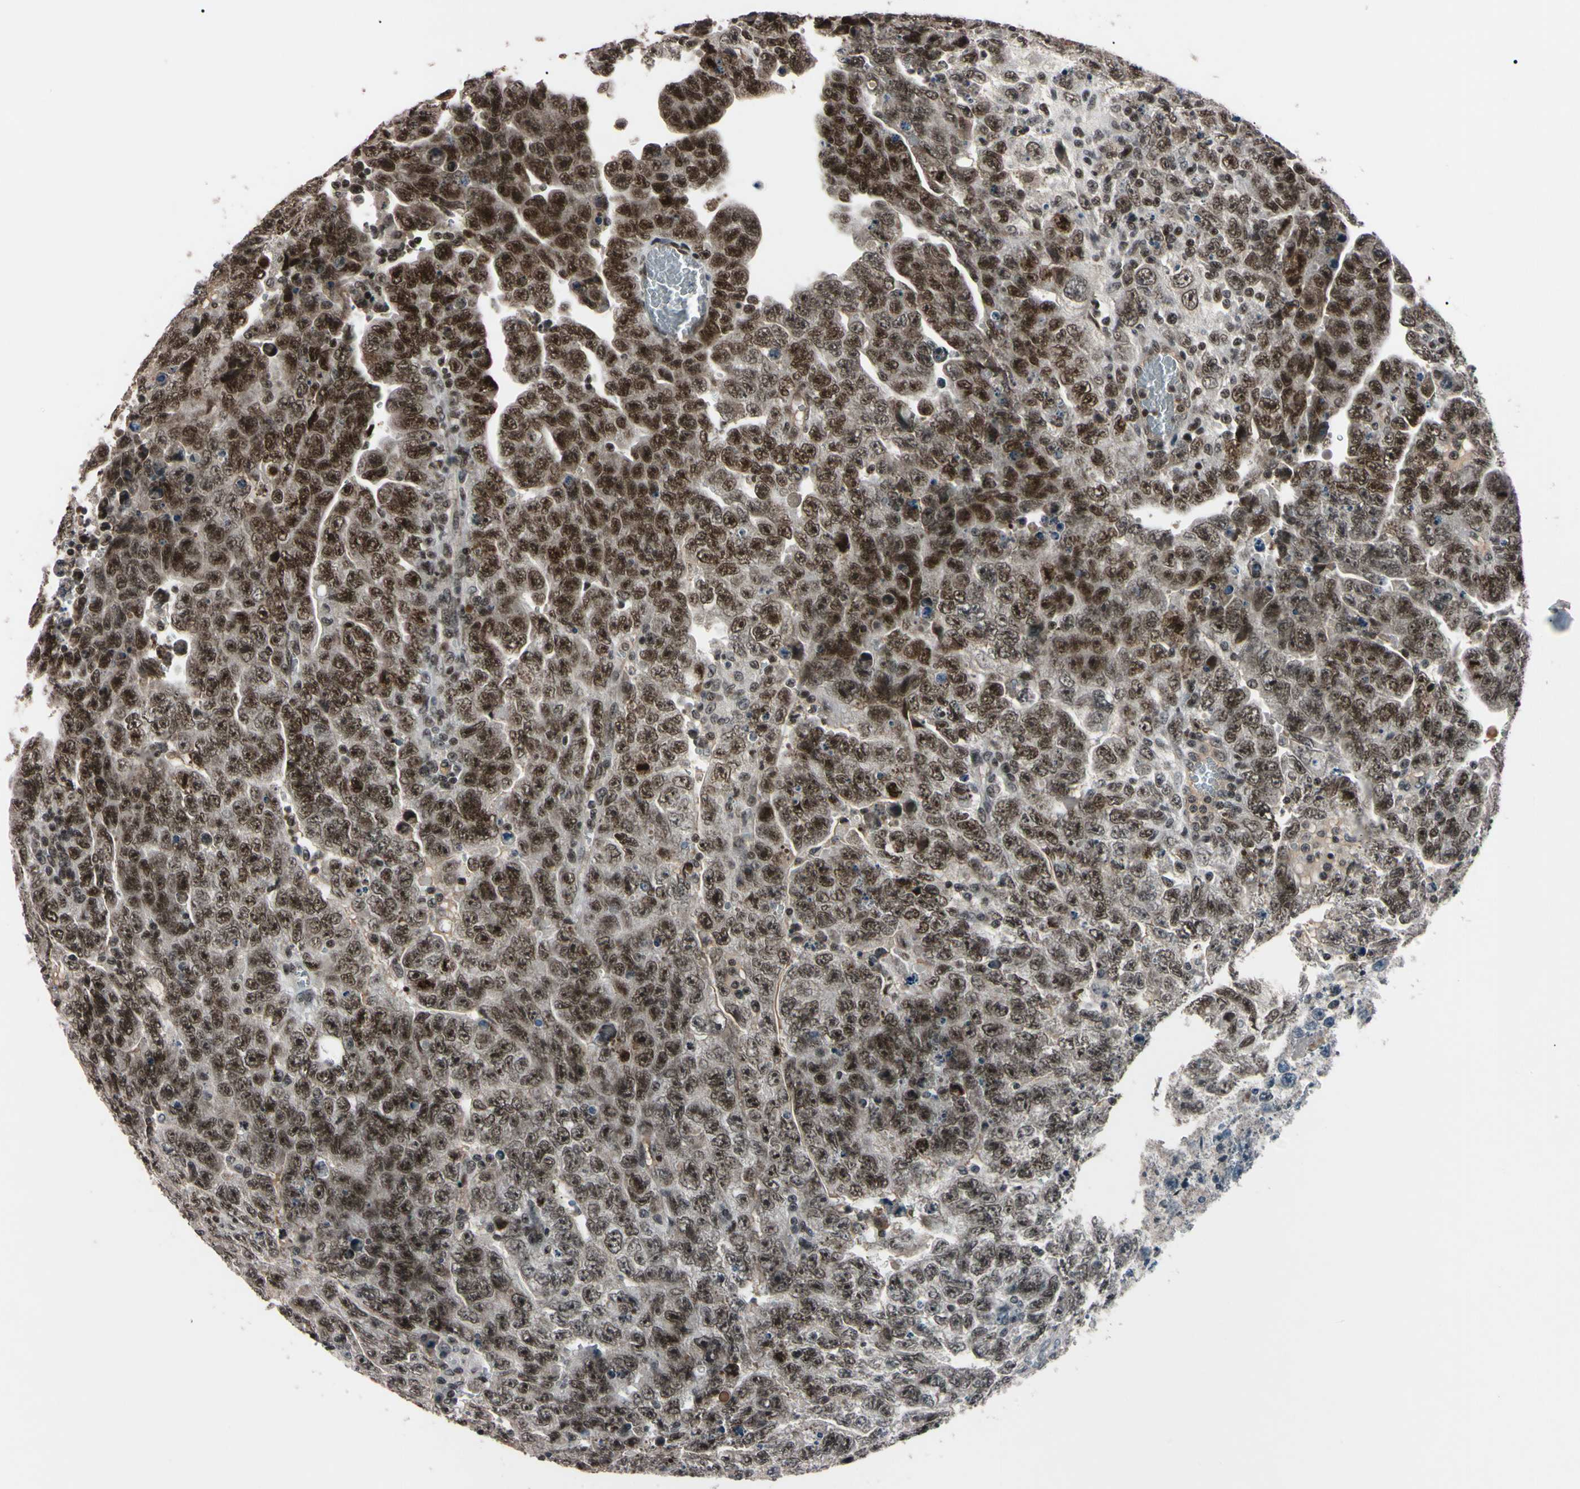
{"staining": {"intensity": "moderate", "quantity": ">75%", "location": "nuclear"}, "tissue": "testis cancer", "cell_type": "Tumor cells", "image_type": "cancer", "snomed": [{"axis": "morphology", "description": "Carcinoma, Embryonal, NOS"}, {"axis": "topography", "description": "Testis"}], "caption": "Testis embryonal carcinoma stained with a protein marker exhibits moderate staining in tumor cells.", "gene": "YY1", "patient": {"sex": "male", "age": 28}}